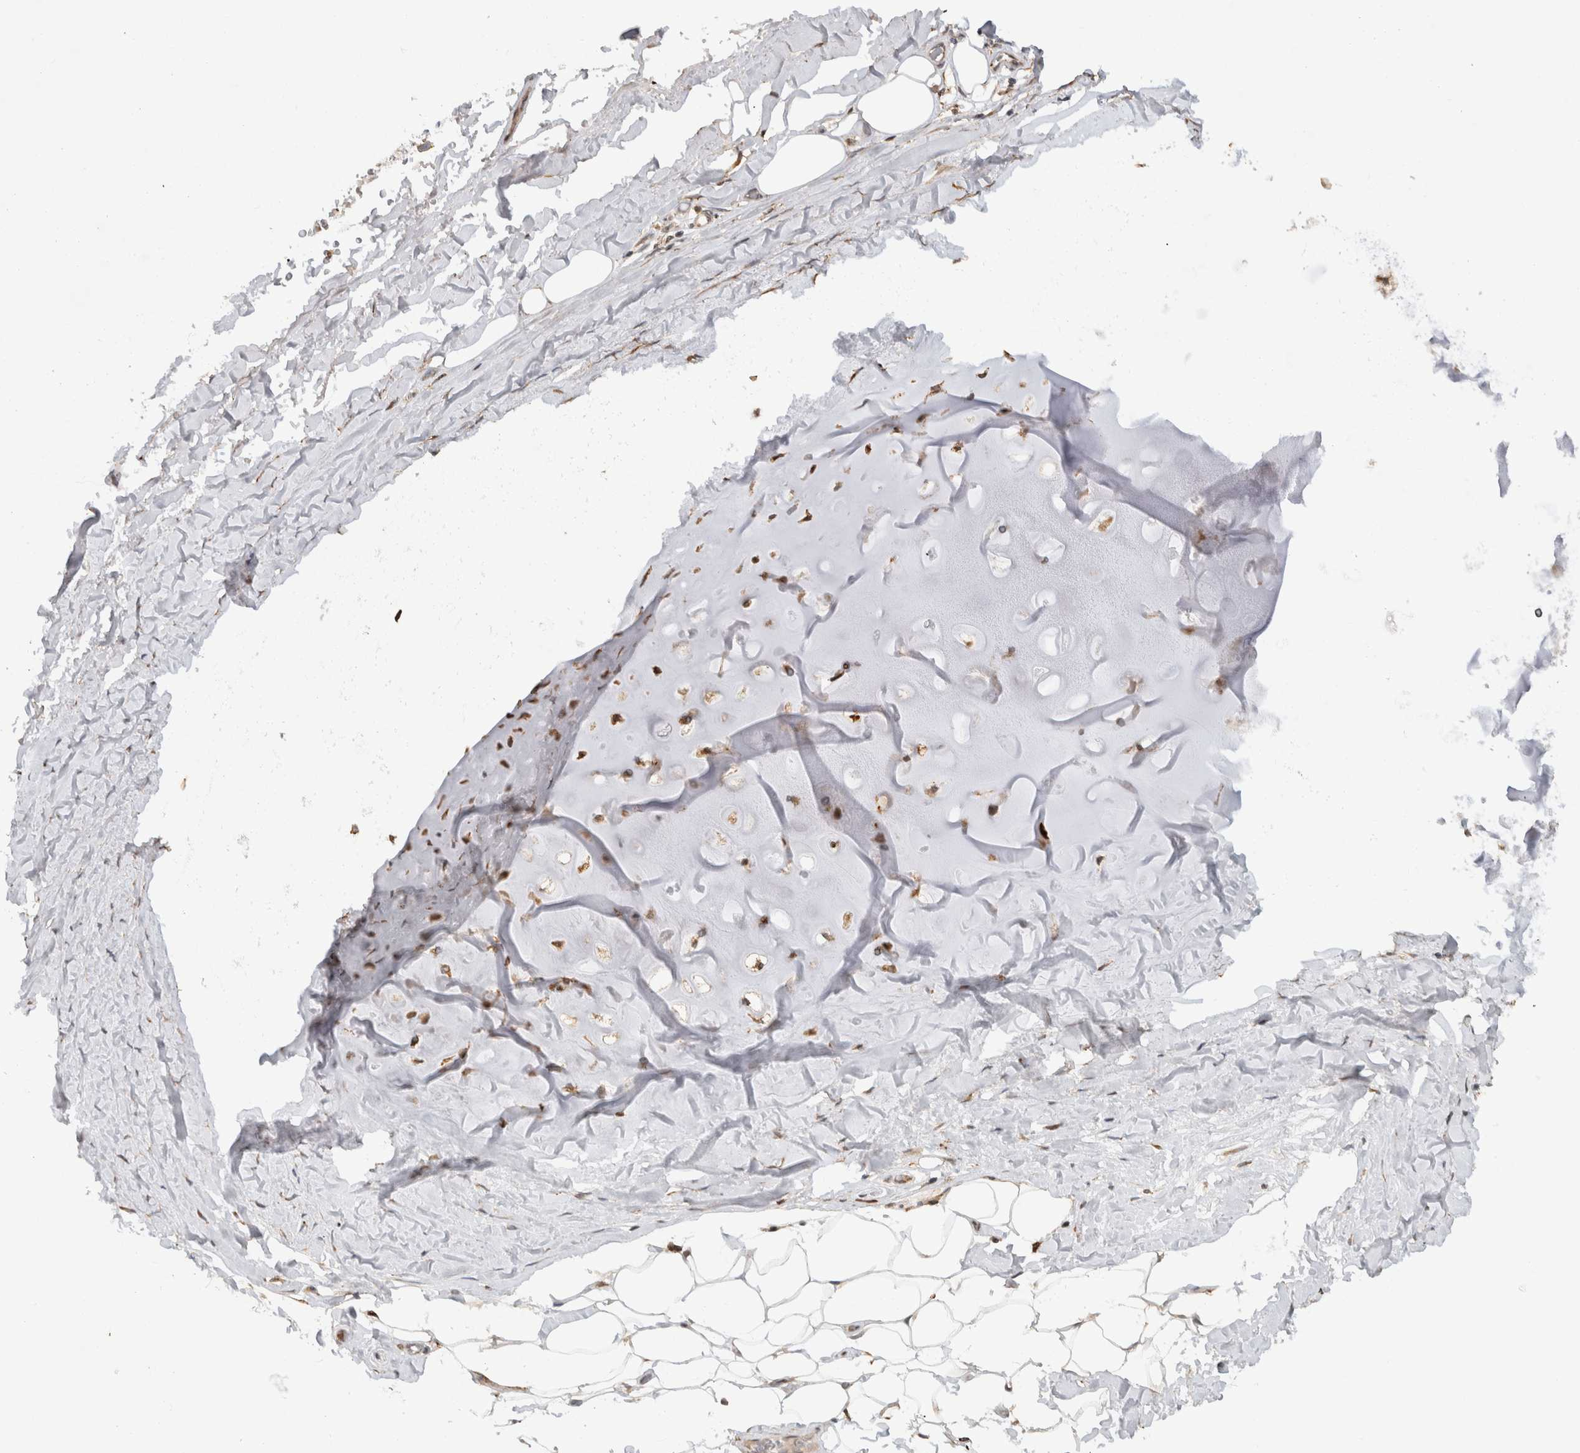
{"staining": {"intensity": "strong", "quantity": ">75%", "location": "cytoplasmic/membranous"}, "tissue": "adipose tissue", "cell_type": "Adipocytes", "image_type": "normal", "snomed": [{"axis": "morphology", "description": "Normal tissue, NOS"}, {"axis": "topography", "description": "Cartilage tissue"}], "caption": "The image shows immunohistochemical staining of benign adipose tissue. There is strong cytoplasmic/membranous positivity is identified in approximately >75% of adipocytes.", "gene": "MS4A7", "patient": {"sex": "female", "age": 63}}